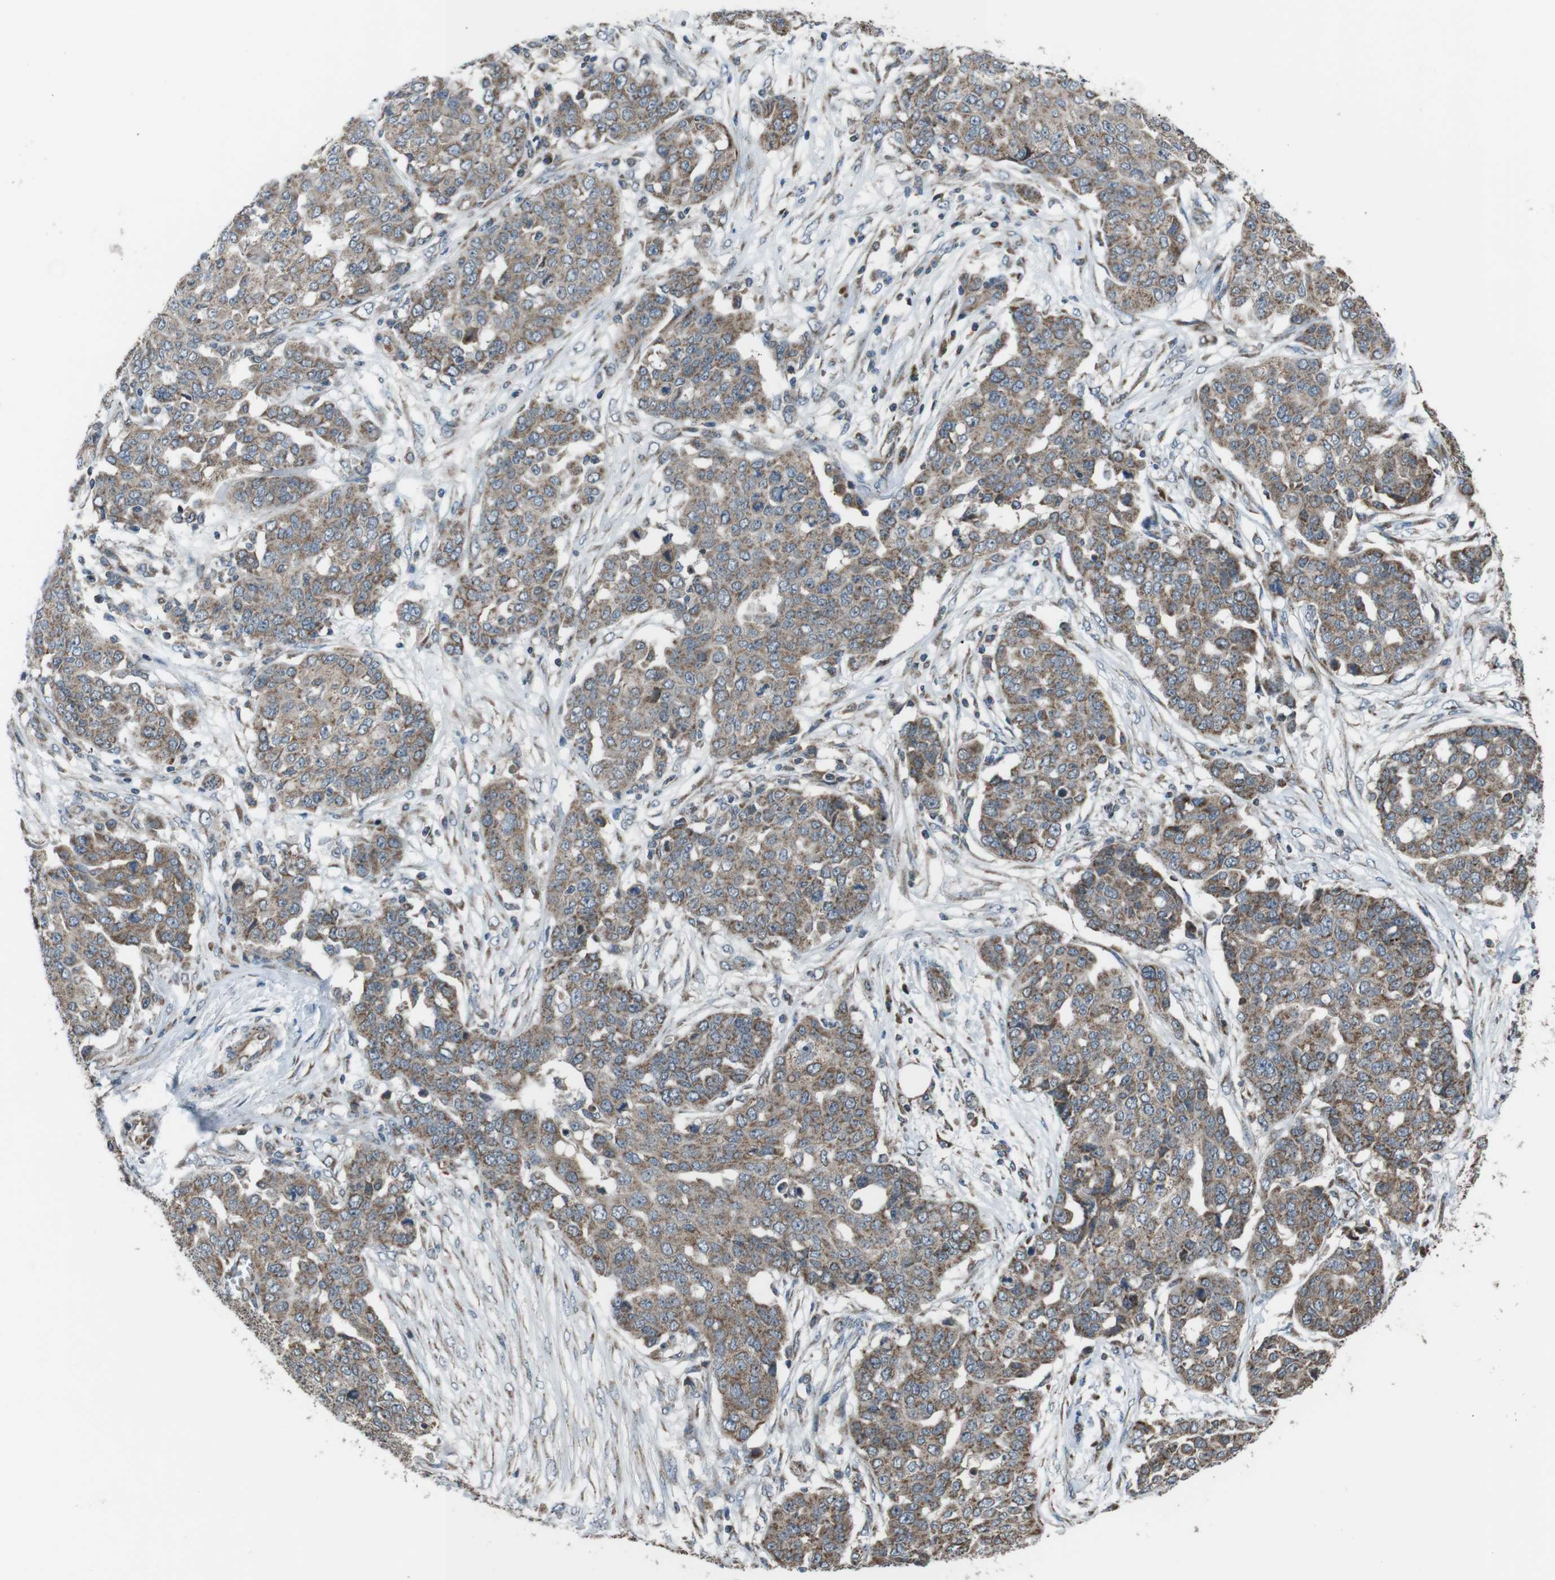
{"staining": {"intensity": "moderate", "quantity": "25%-75%", "location": "cytoplasmic/membranous"}, "tissue": "ovarian cancer", "cell_type": "Tumor cells", "image_type": "cancer", "snomed": [{"axis": "morphology", "description": "Cystadenocarcinoma, serous, NOS"}, {"axis": "topography", "description": "Soft tissue"}, {"axis": "topography", "description": "Ovary"}], "caption": "Tumor cells reveal medium levels of moderate cytoplasmic/membranous expression in approximately 25%-75% of cells in human ovarian serous cystadenocarcinoma. (Stains: DAB in brown, nuclei in blue, Microscopy: brightfield microscopy at high magnification).", "gene": "GIMAP8", "patient": {"sex": "female", "age": 57}}